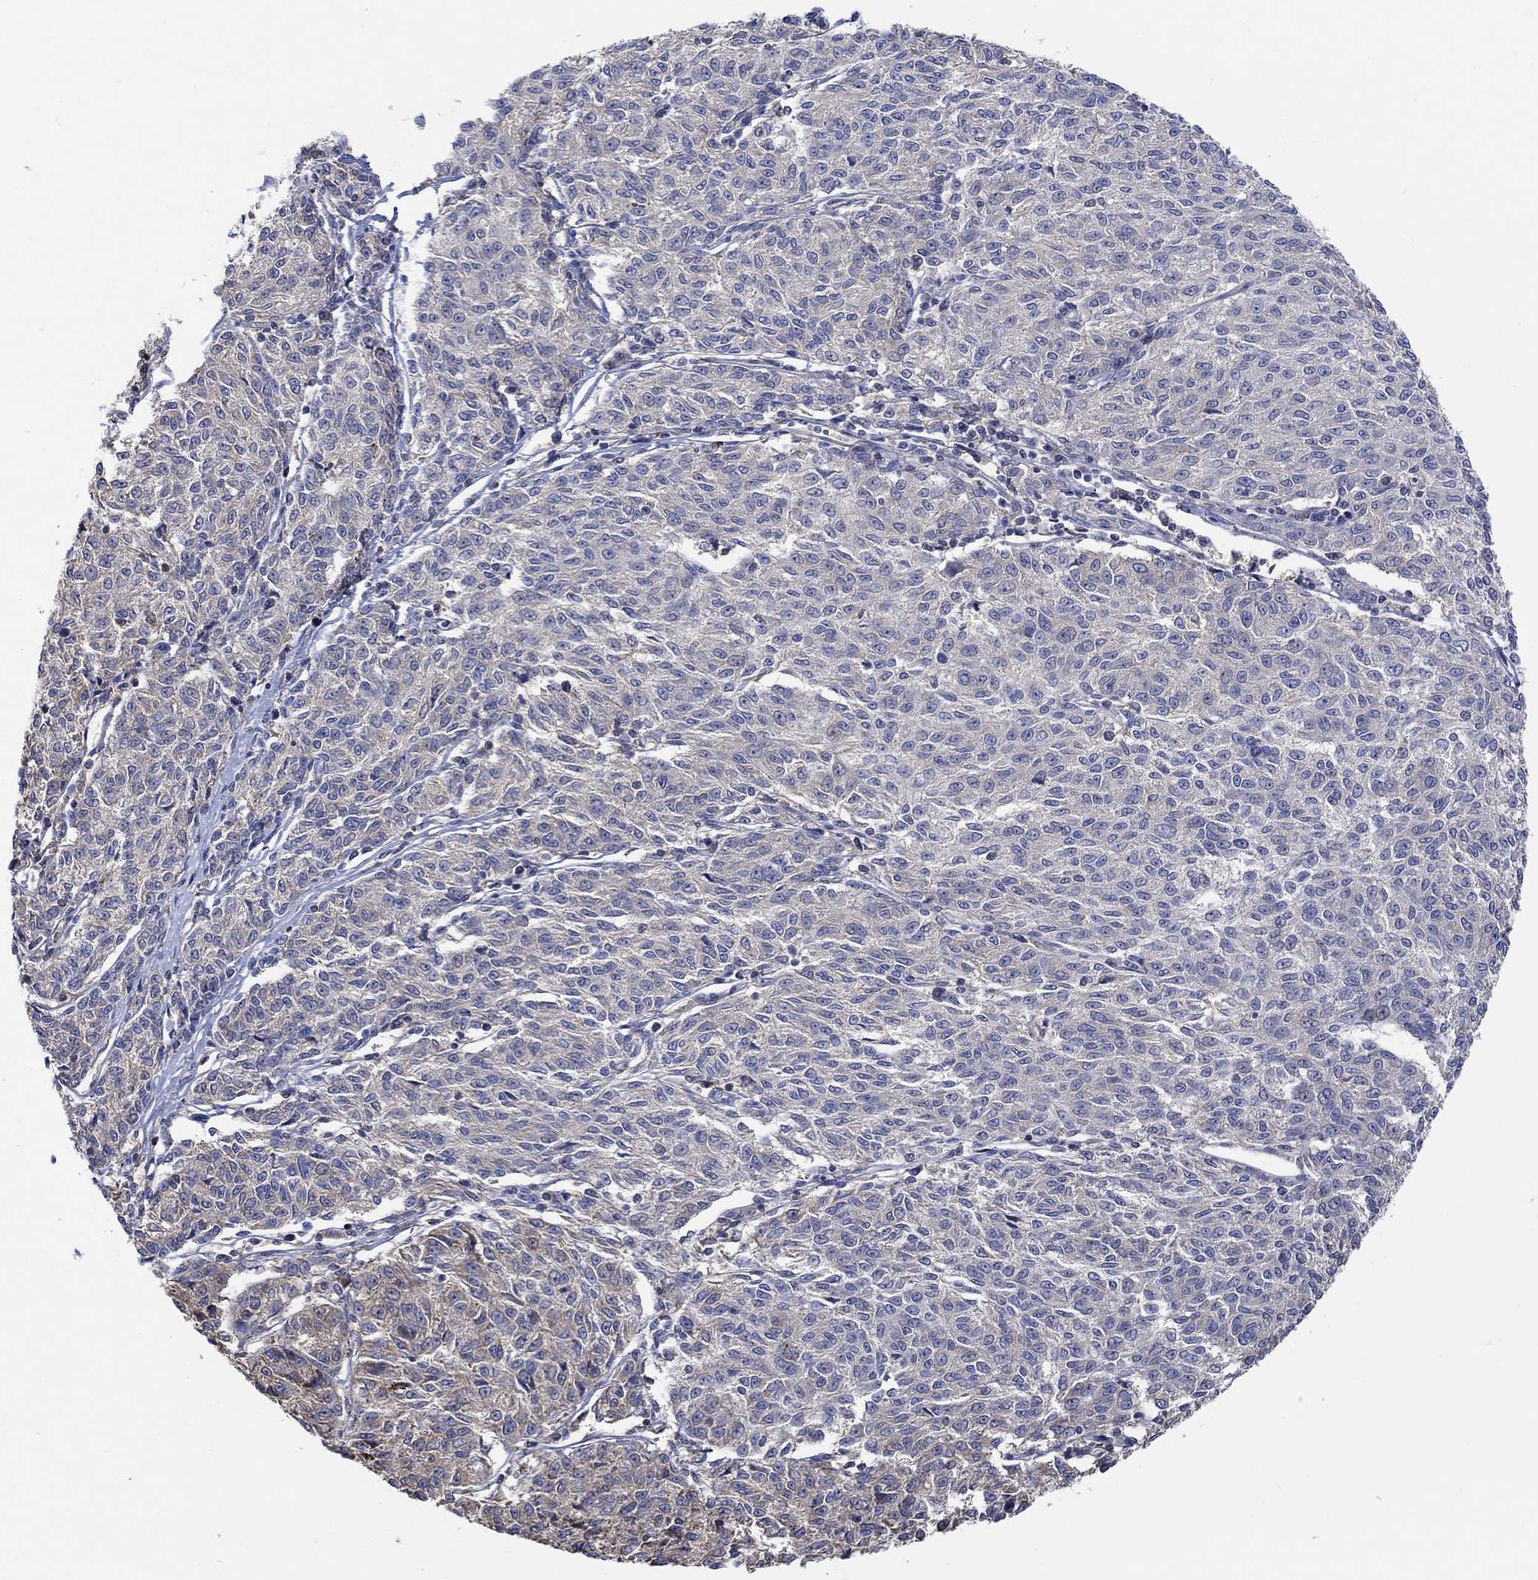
{"staining": {"intensity": "negative", "quantity": "none", "location": "none"}, "tissue": "melanoma", "cell_type": "Tumor cells", "image_type": "cancer", "snomed": [{"axis": "morphology", "description": "Malignant melanoma, NOS"}, {"axis": "topography", "description": "Skin"}], "caption": "IHC of melanoma demonstrates no positivity in tumor cells.", "gene": "TEKT3", "patient": {"sex": "female", "age": 72}}